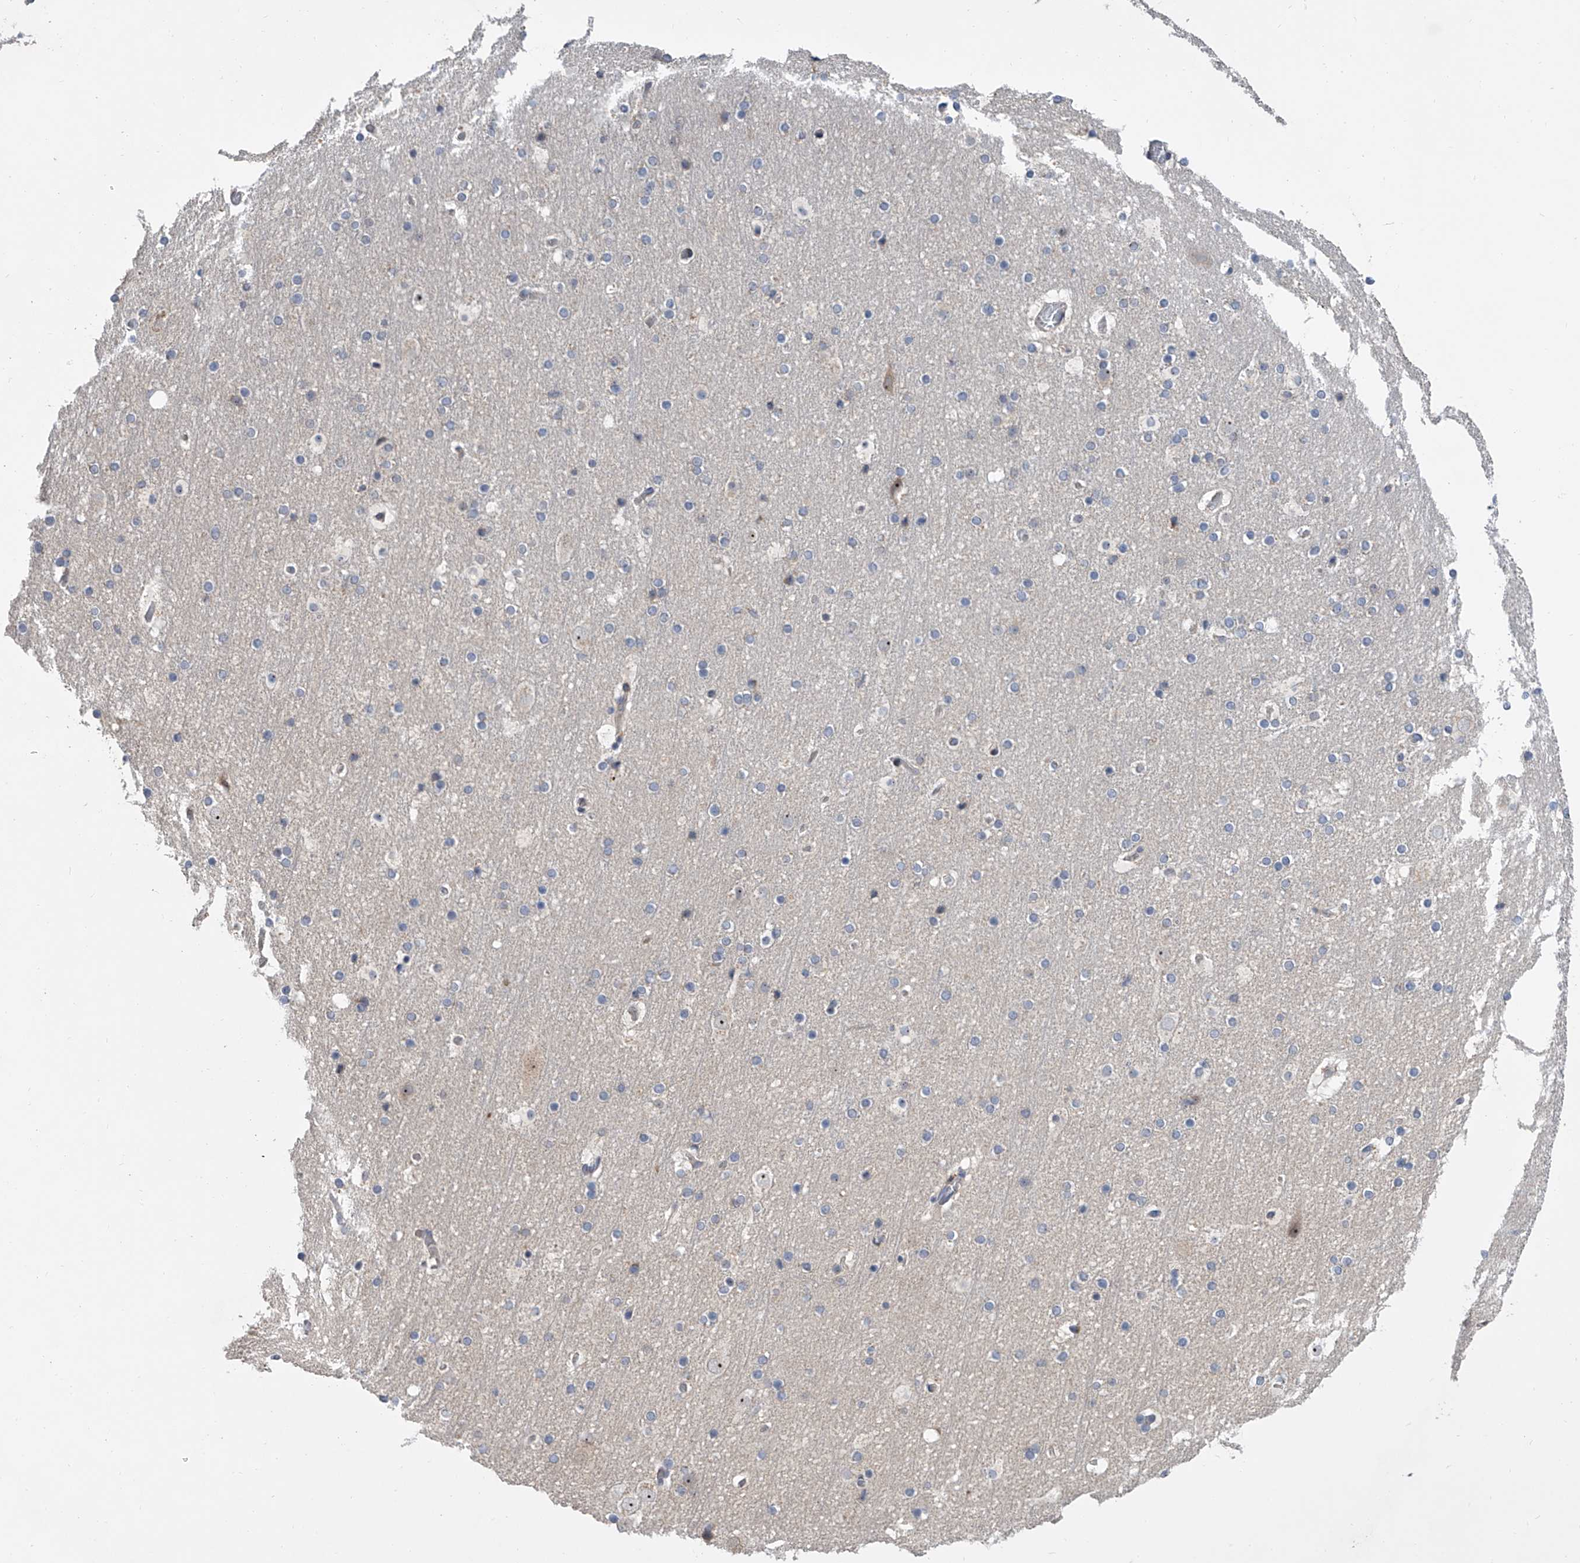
{"staining": {"intensity": "weak", "quantity": "<25%", "location": "cytoplasmic/membranous"}, "tissue": "cerebral cortex", "cell_type": "Endothelial cells", "image_type": "normal", "snomed": [{"axis": "morphology", "description": "Normal tissue, NOS"}, {"axis": "topography", "description": "Cerebral cortex"}], "caption": "This is an IHC micrograph of unremarkable cerebral cortex. There is no expression in endothelial cells.", "gene": "DLGAP2", "patient": {"sex": "male", "age": 57}}